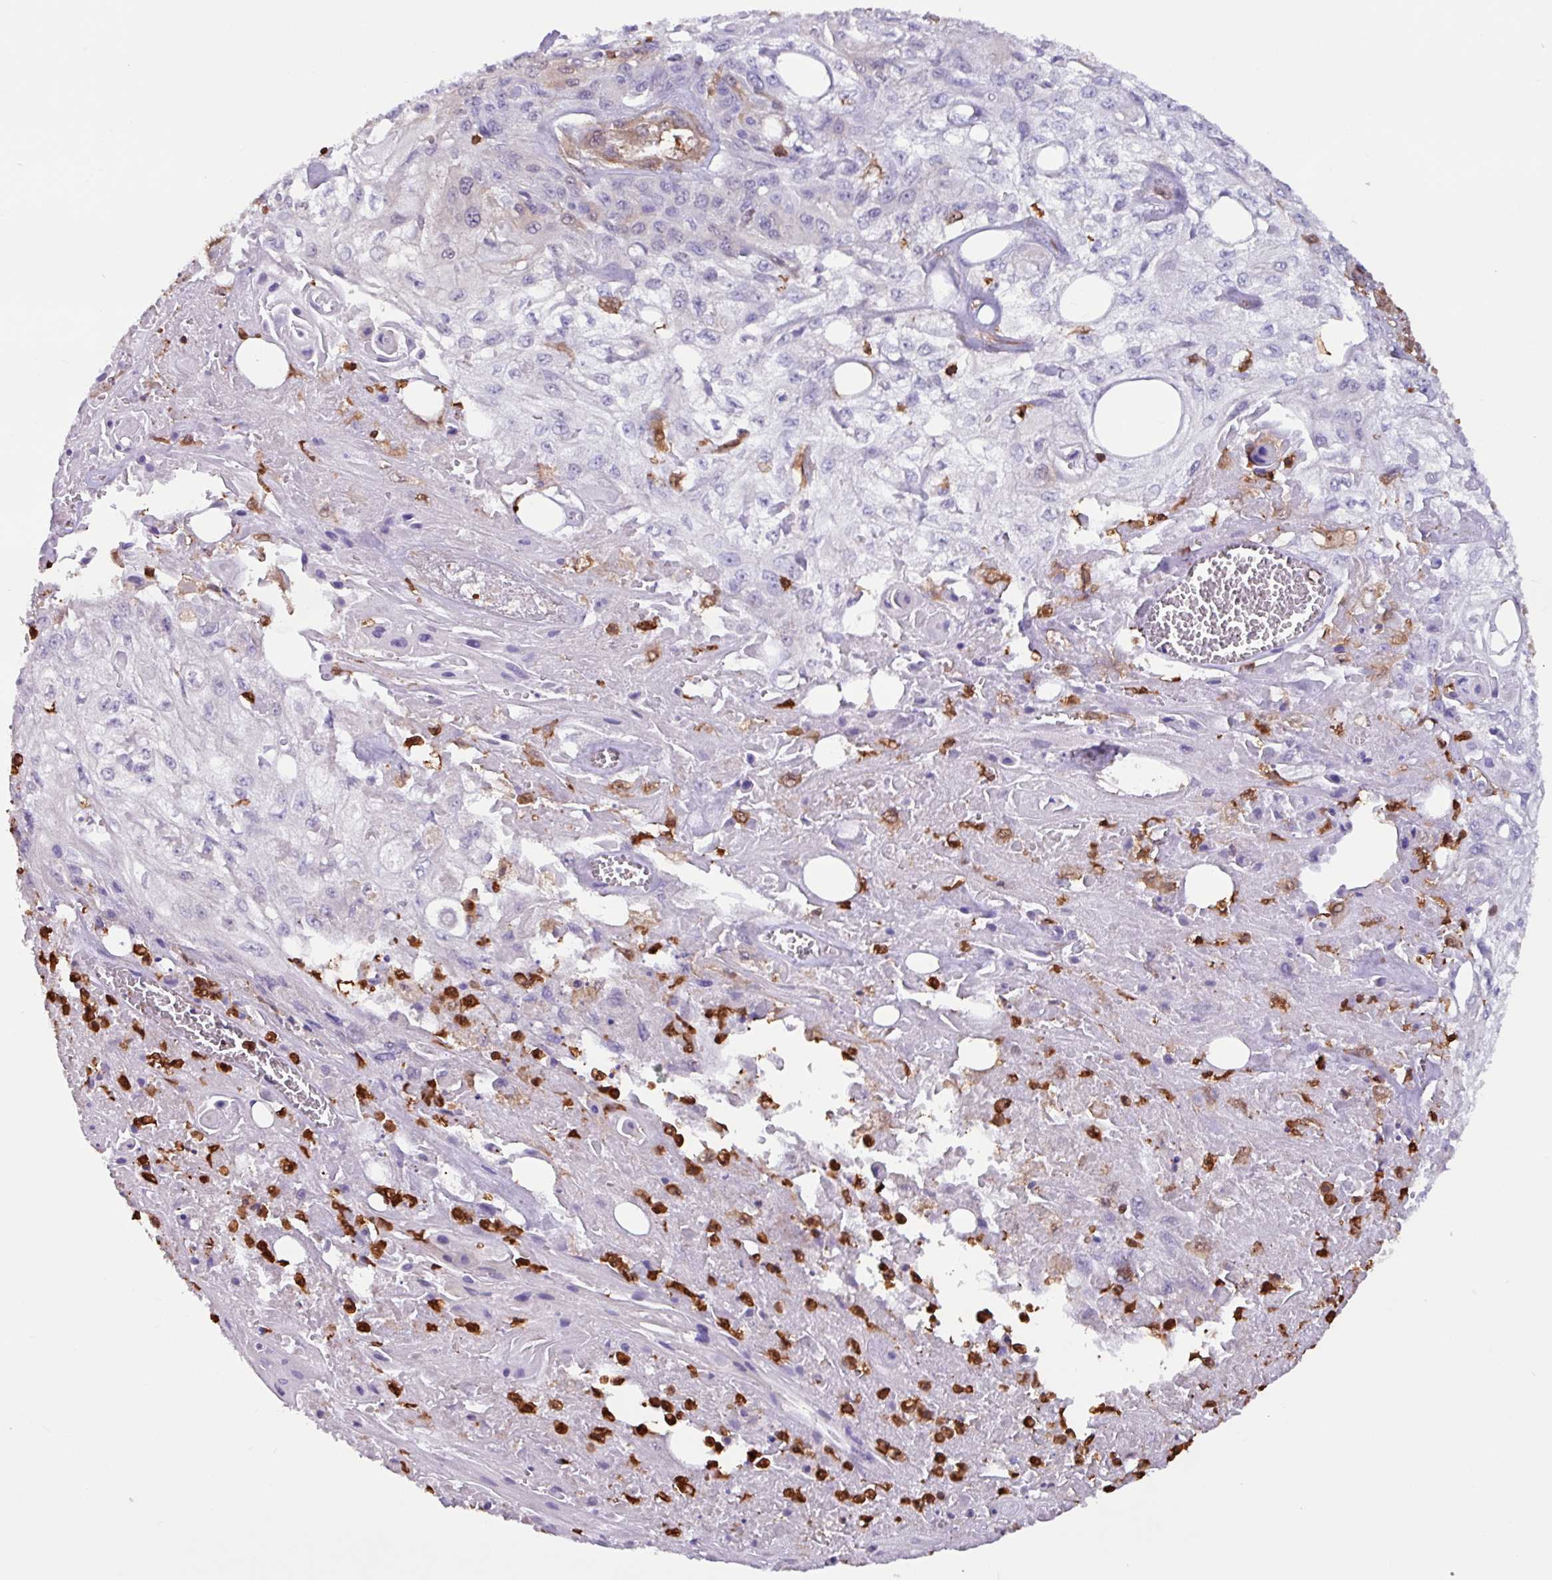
{"staining": {"intensity": "negative", "quantity": "none", "location": "none"}, "tissue": "skin cancer", "cell_type": "Tumor cells", "image_type": "cancer", "snomed": [{"axis": "morphology", "description": "Squamous cell carcinoma, NOS"}, {"axis": "morphology", "description": "Squamous cell carcinoma, metastatic, NOS"}, {"axis": "topography", "description": "Skin"}, {"axis": "topography", "description": "Lymph node"}], "caption": "An image of human squamous cell carcinoma (skin) is negative for staining in tumor cells. (DAB immunohistochemistry visualized using brightfield microscopy, high magnification).", "gene": "ARHGDIB", "patient": {"sex": "male", "age": 75}}